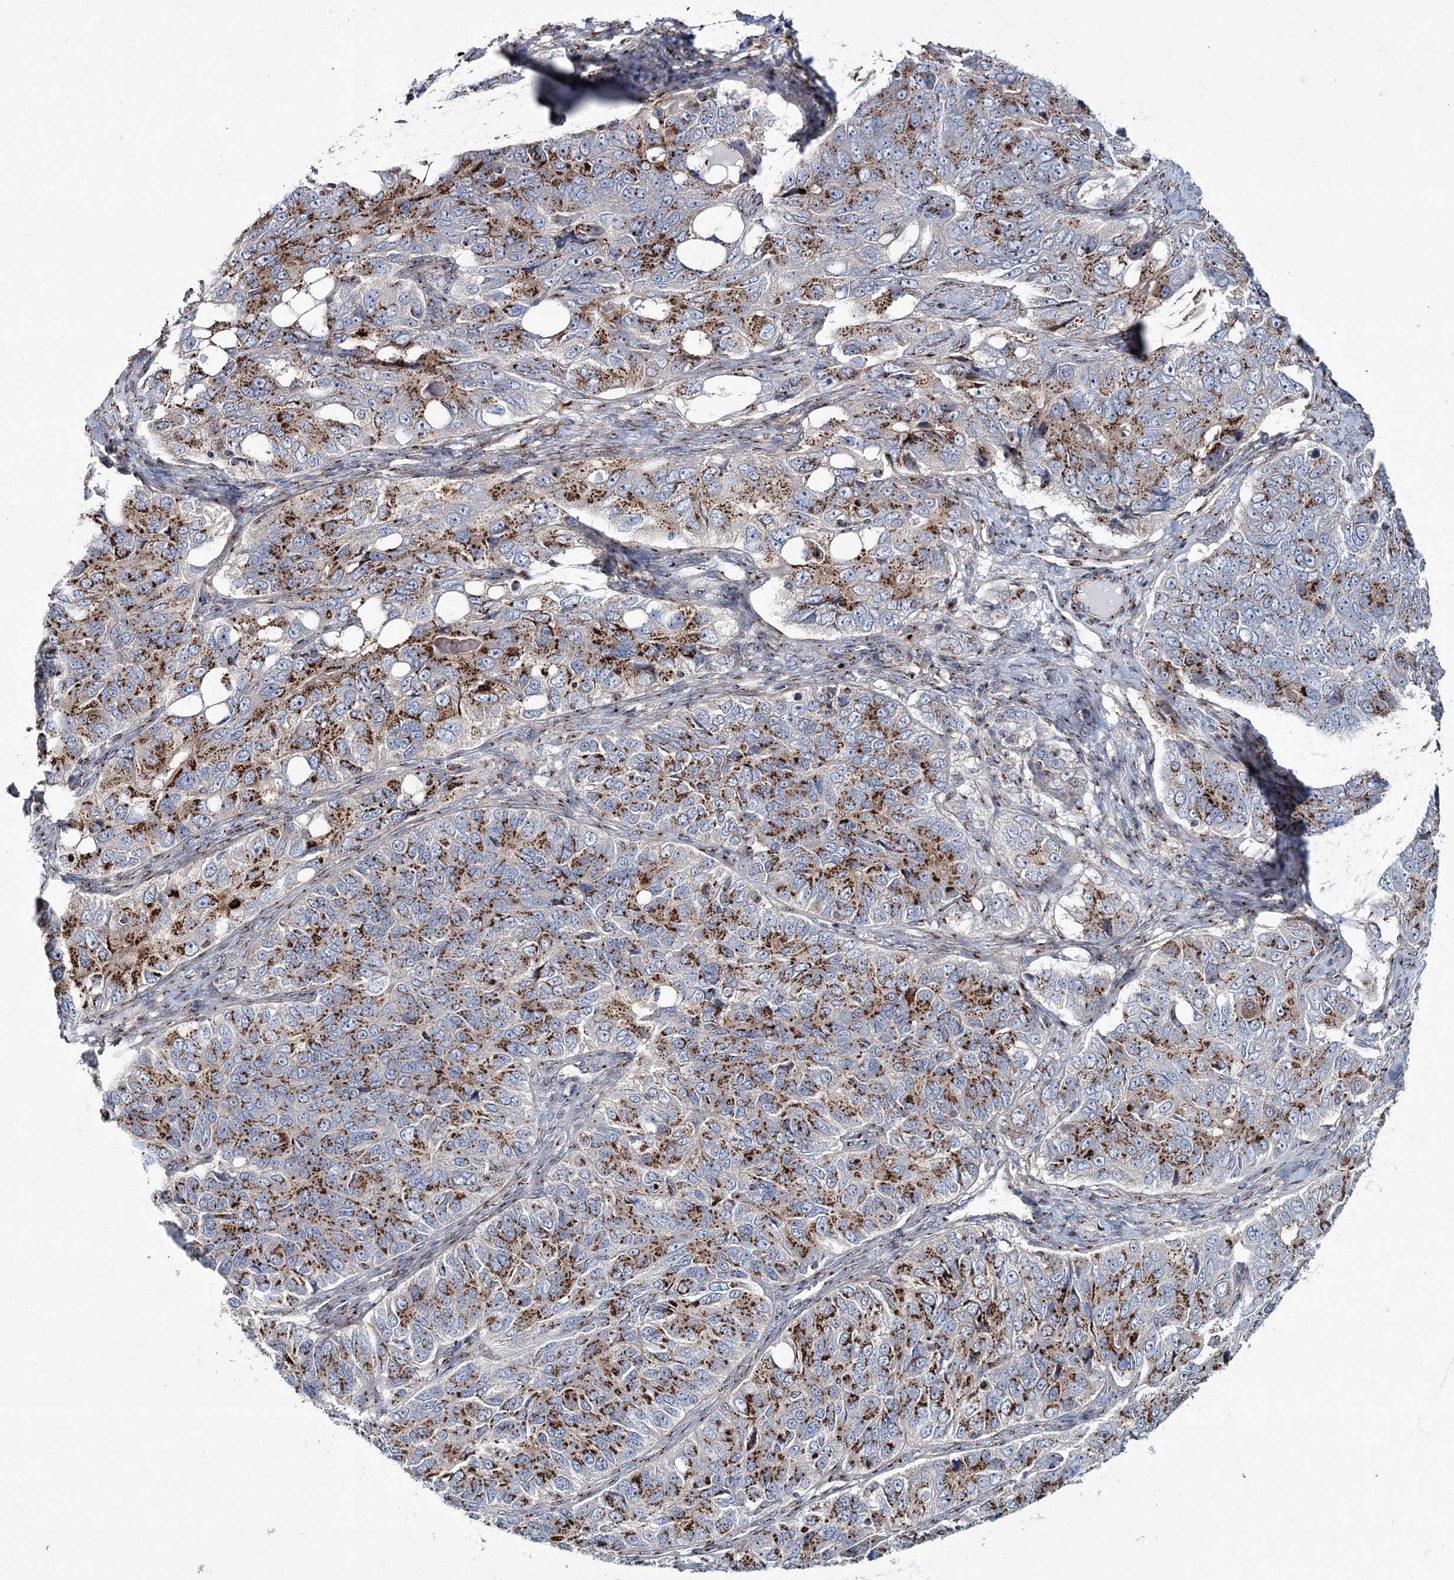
{"staining": {"intensity": "strong", "quantity": ">75%", "location": "cytoplasmic/membranous"}, "tissue": "ovarian cancer", "cell_type": "Tumor cells", "image_type": "cancer", "snomed": [{"axis": "morphology", "description": "Carcinoma, endometroid"}, {"axis": "topography", "description": "Ovary"}], "caption": "High-power microscopy captured an immunohistochemistry micrograph of ovarian cancer (endometroid carcinoma), revealing strong cytoplasmic/membranous expression in about >75% of tumor cells.", "gene": "MAN1A2", "patient": {"sex": "female", "age": 51}}